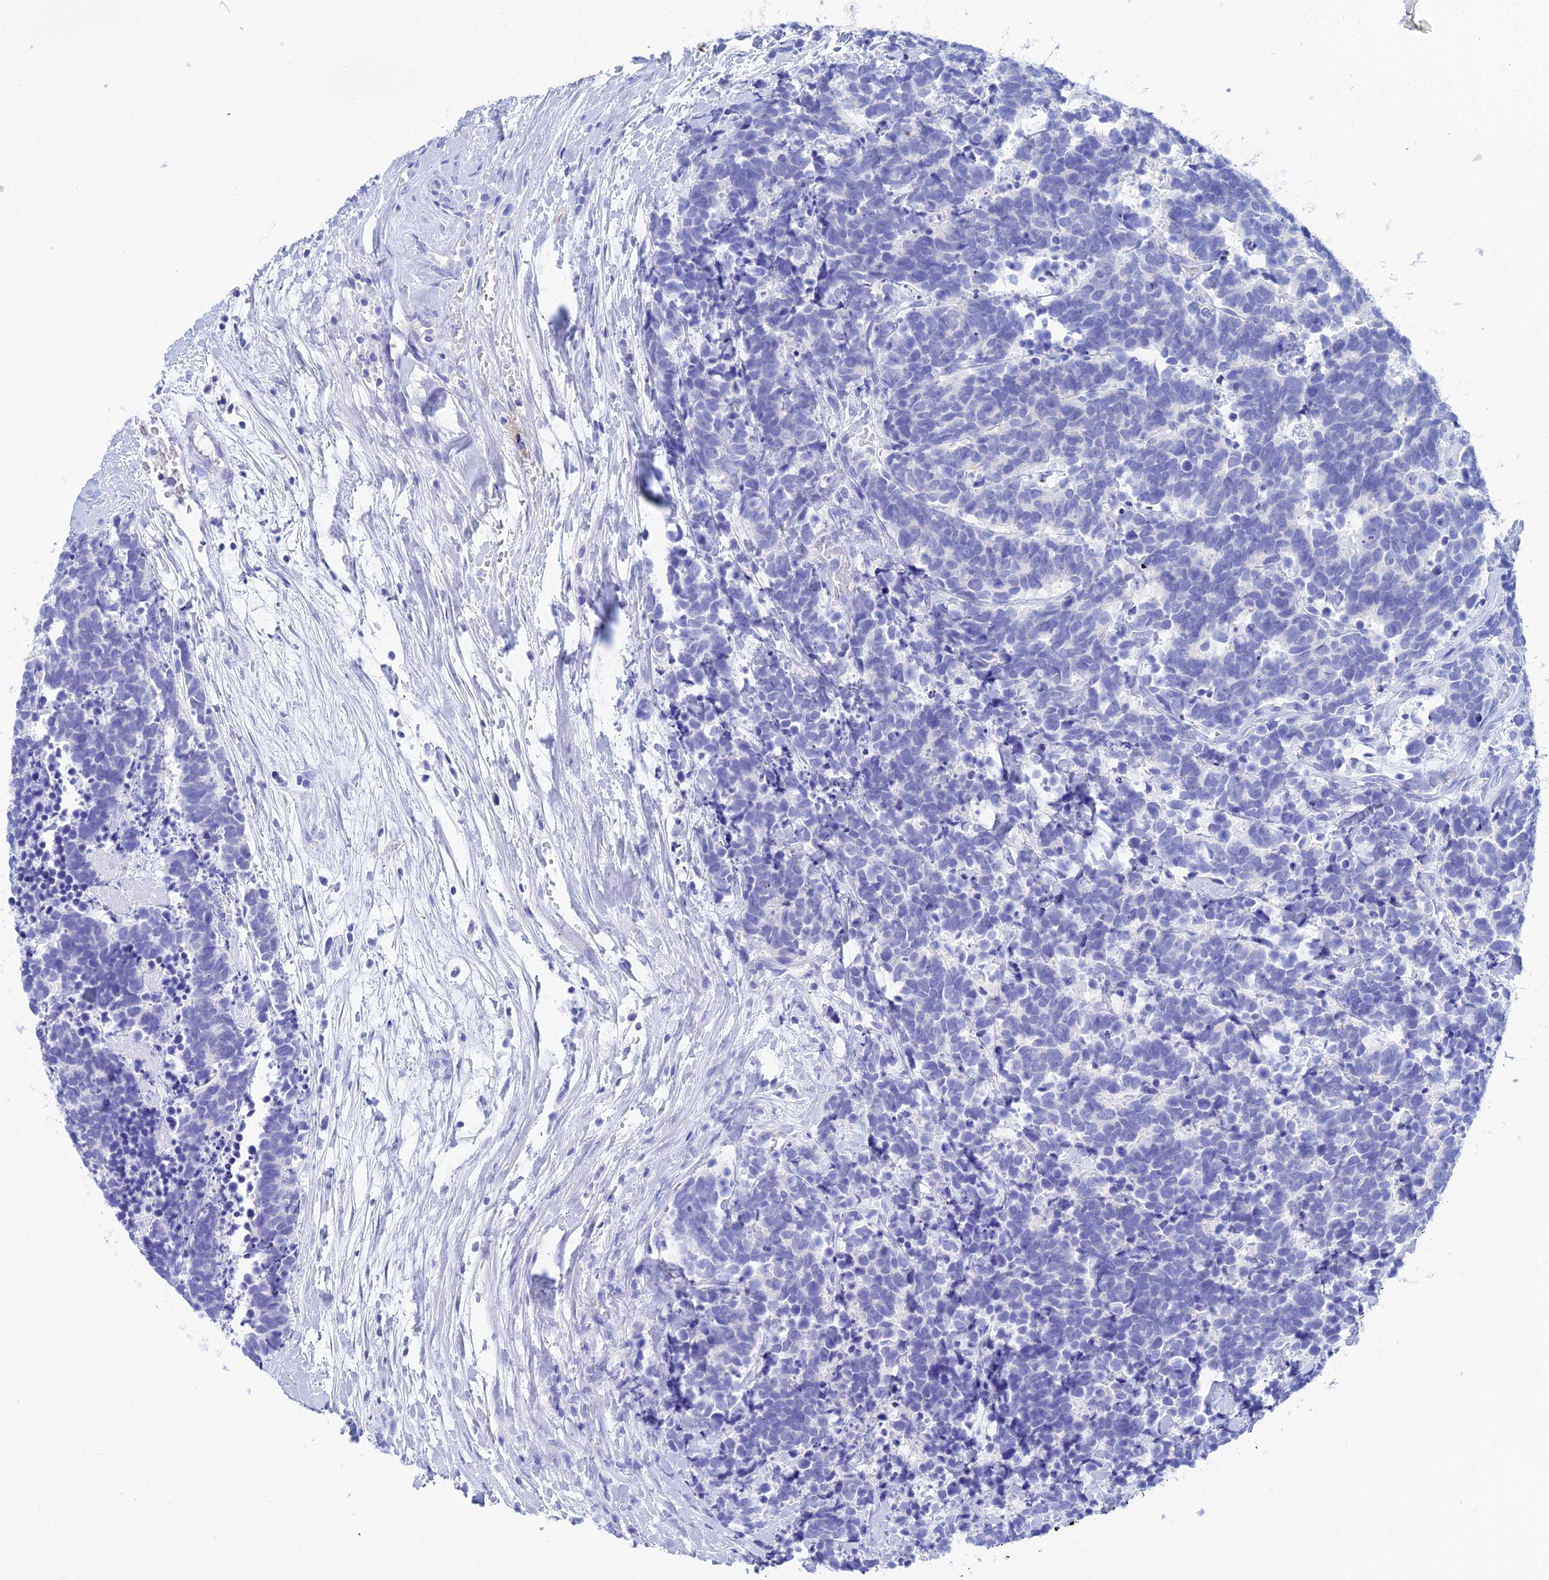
{"staining": {"intensity": "negative", "quantity": "none", "location": "none"}, "tissue": "carcinoid", "cell_type": "Tumor cells", "image_type": "cancer", "snomed": [{"axis": "morphology", "description": "Carcinoma, NOS"}, {"axis": "morphology", "description": "Carcinoid, malignant, NOS"}, {"axis": "topography", "description": "Prostate"}], "caption": "This is an immunohistochemistry (IHC) image of carcinoma. There is no positivity in tumor cells.", "gene": "REG1A", "patient": {"sex": "male", "age": 57}}